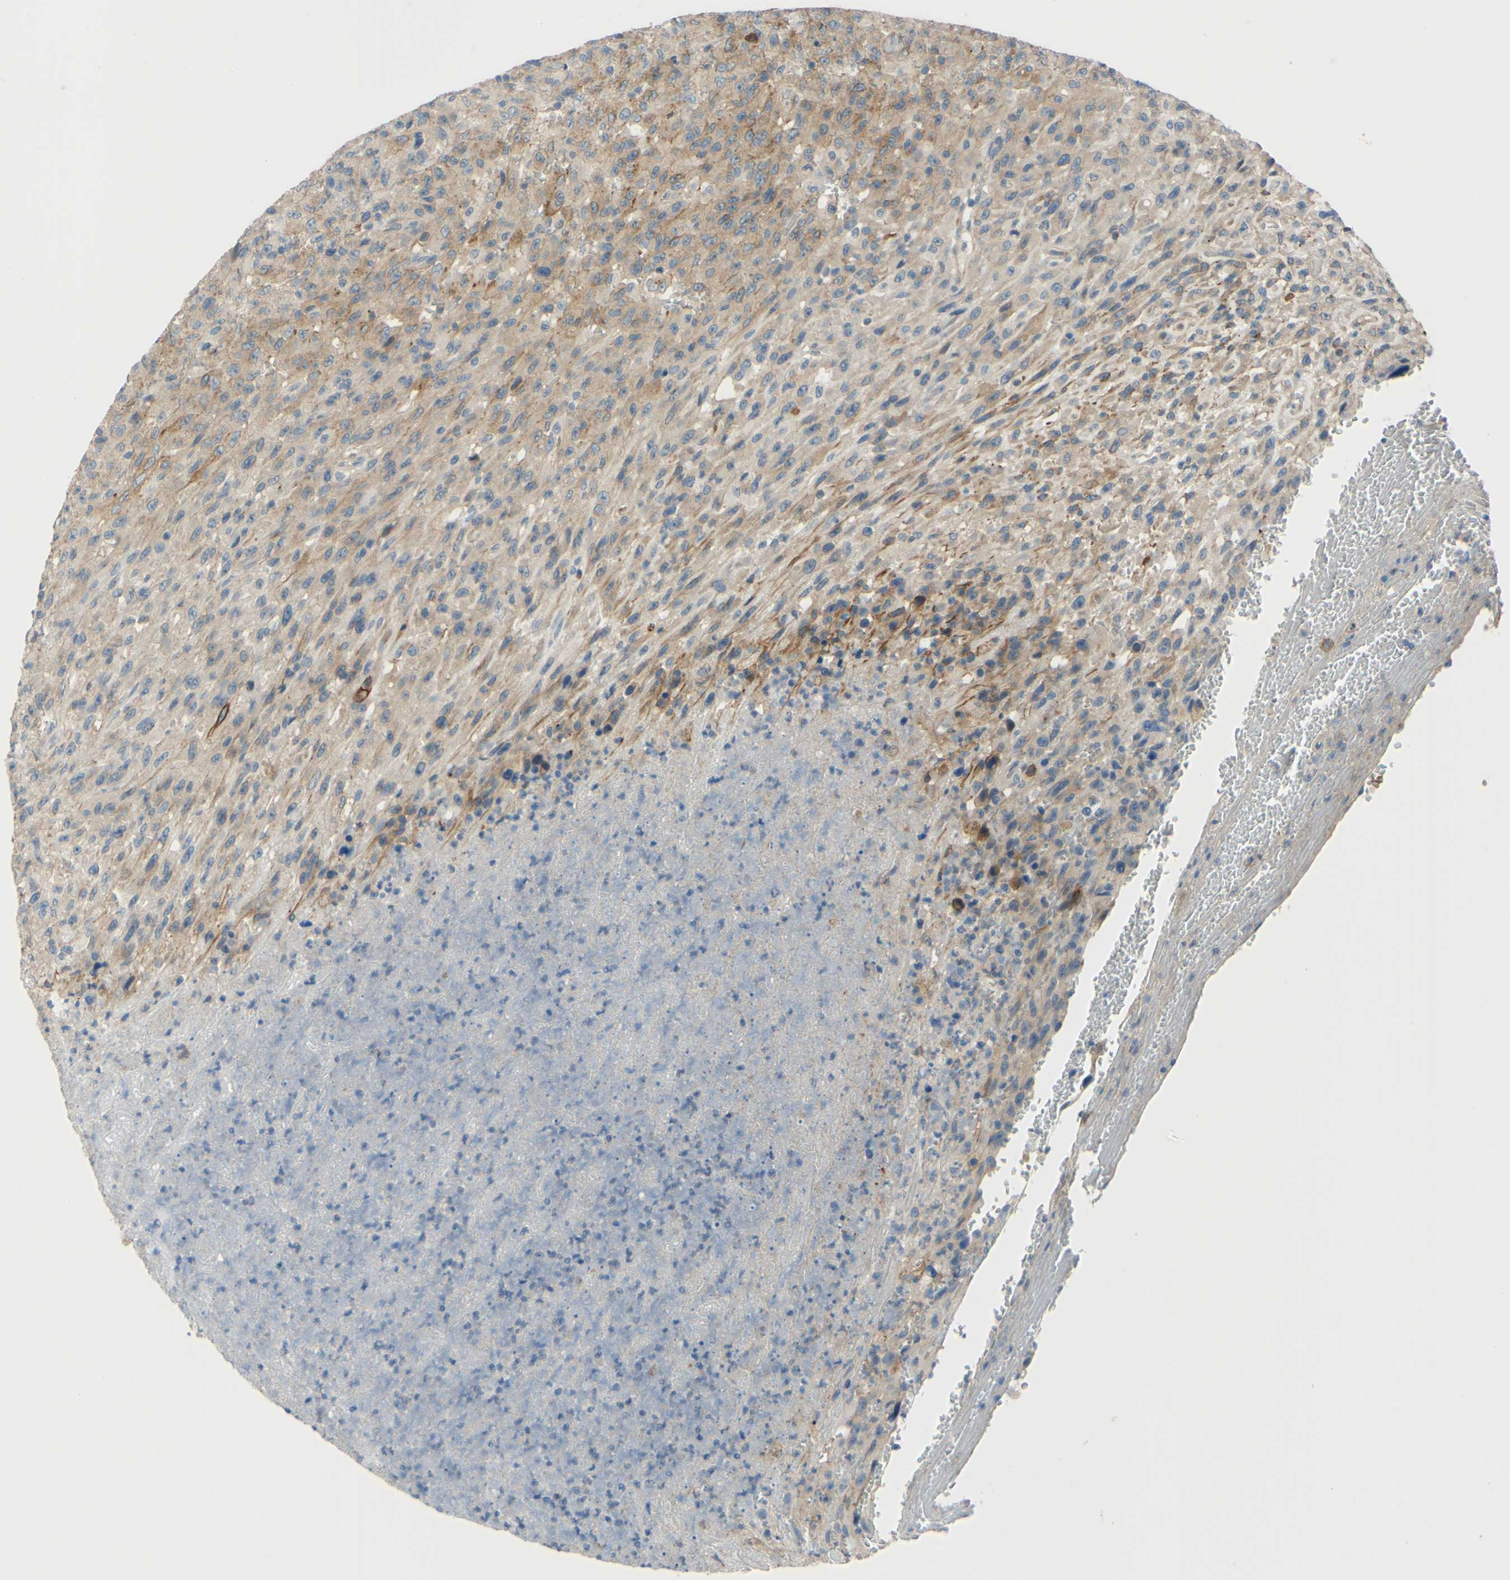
{"staining": {"intensity": "weak", "quantity": ">75%", "location": "cytoplasmic/membranous"}, "tissue": "urothelial cancer", "cell_type": "Tumor cells", "image_type": "cancer", "snomed": [{"axis": "morphology", "description": "Urothelial carcinoma, High grade"}, {"axis": "topography", "description": "Urinary bladder"}], "caption": "Immunohistochemistry (IHC) staining of urothelial carcinoma (high-grade), which demonstrates low levels of weak cytoplasmic/membranous staining in about >75% of tumor cells indicating weak cytoplasmic/membranous protein expression. The staining was performed using DAB (3,3'-diaminobenzidine) (brown) for protein detection and nuclei were counterstained in hematoxylin (blue).", "gene": "ARHGAP1", "patient": {"sex": "male", "age": 66}}